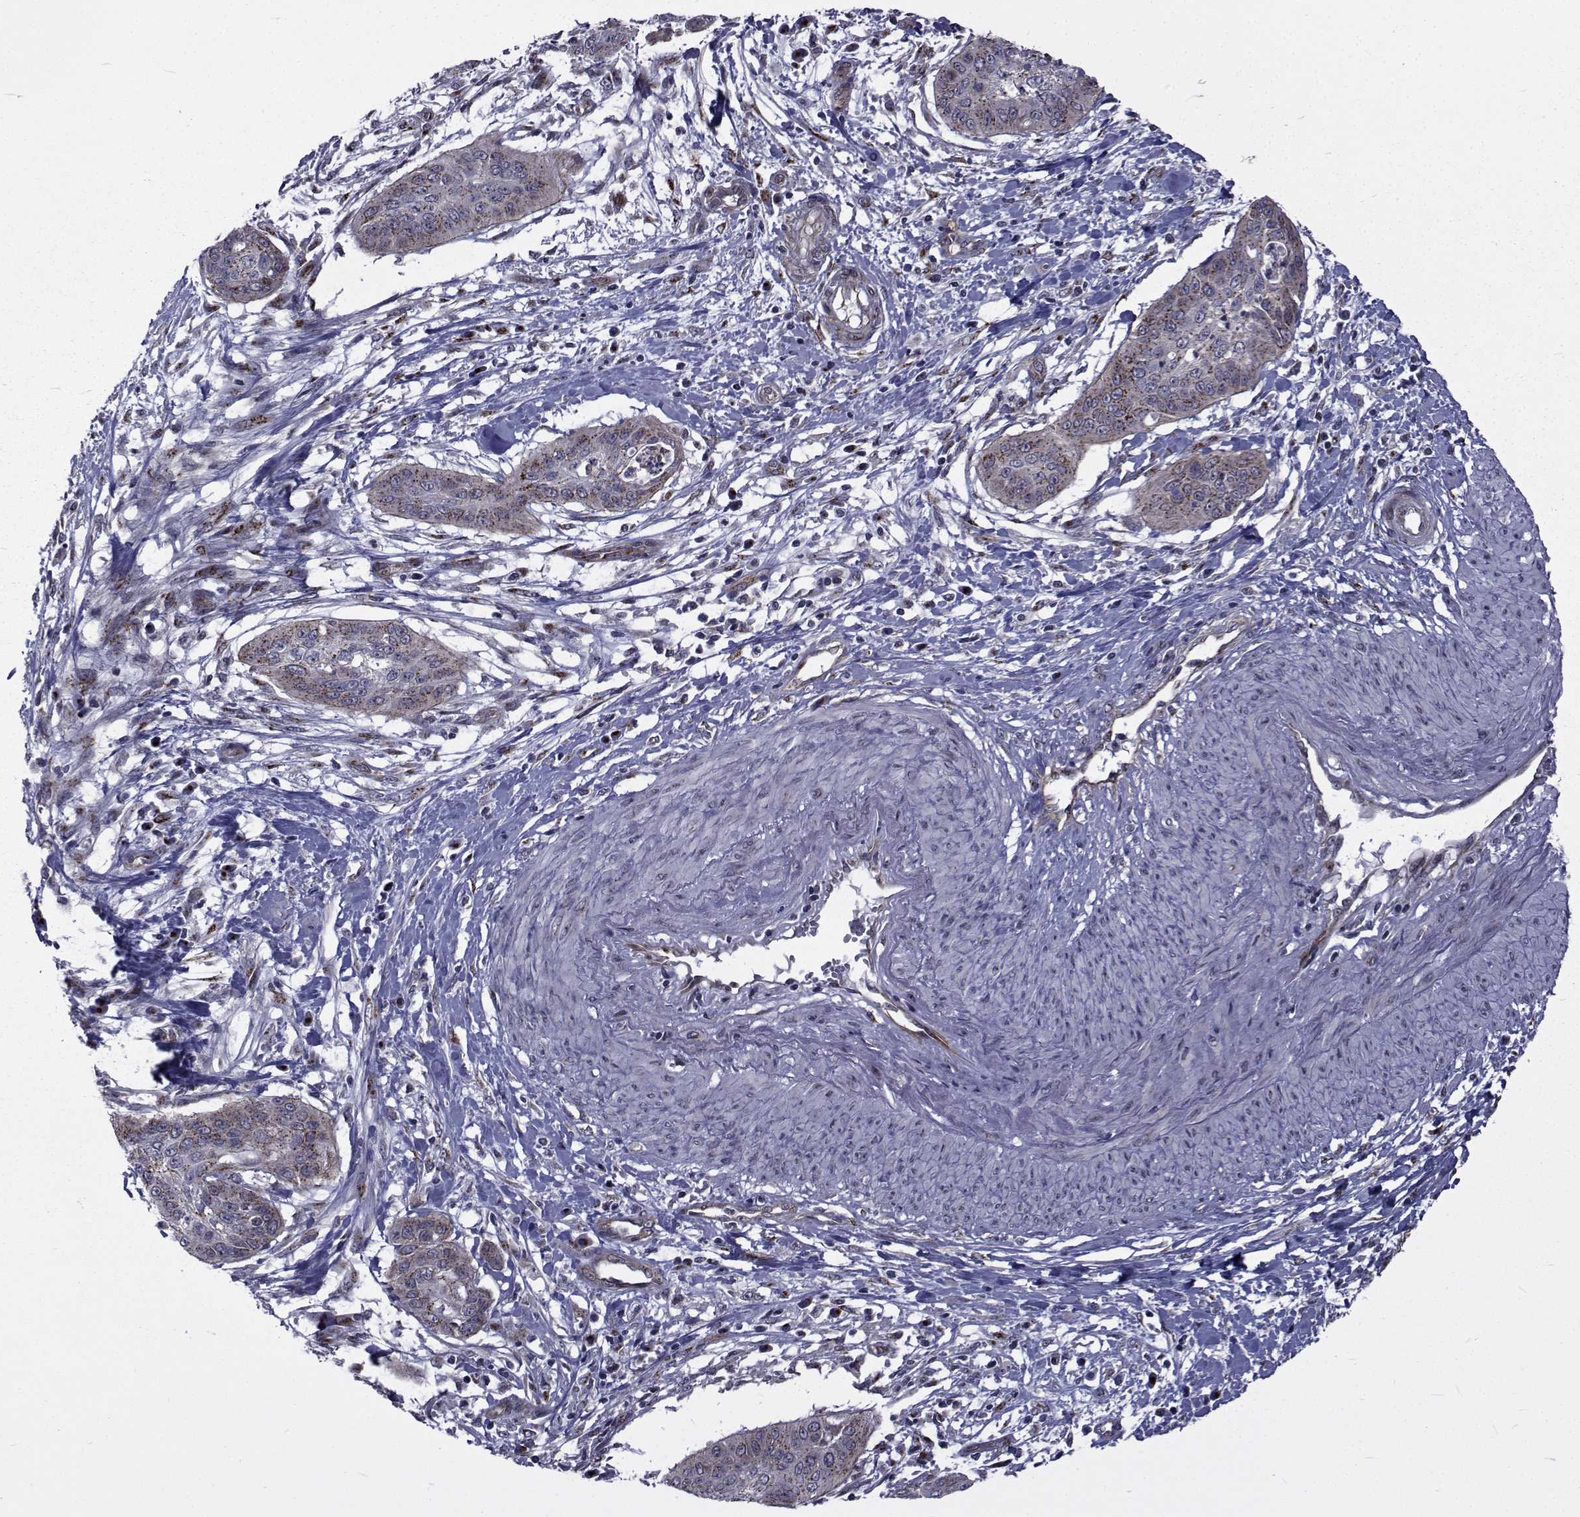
{"staining": {"intensity": "weak", "quantity": "25%-75%", "location": "cytoplasmic/membranous"}, "tissue": "cervical cancer", "cell_type": "Tumor cells", "image_type": "cancer", "snomed": [{"axis": "morphology", "description": "Squamous cell carcinoma, NOS"}, {"axis": "topography", "description": "Cervix"}], "caption": "Cervical squamous cell carcinoma stained with a protein marker exhibits weak staining in tumor cells.", "gene": "ATP6V1C2", "patient": {"sex": "female", "age": 39}}